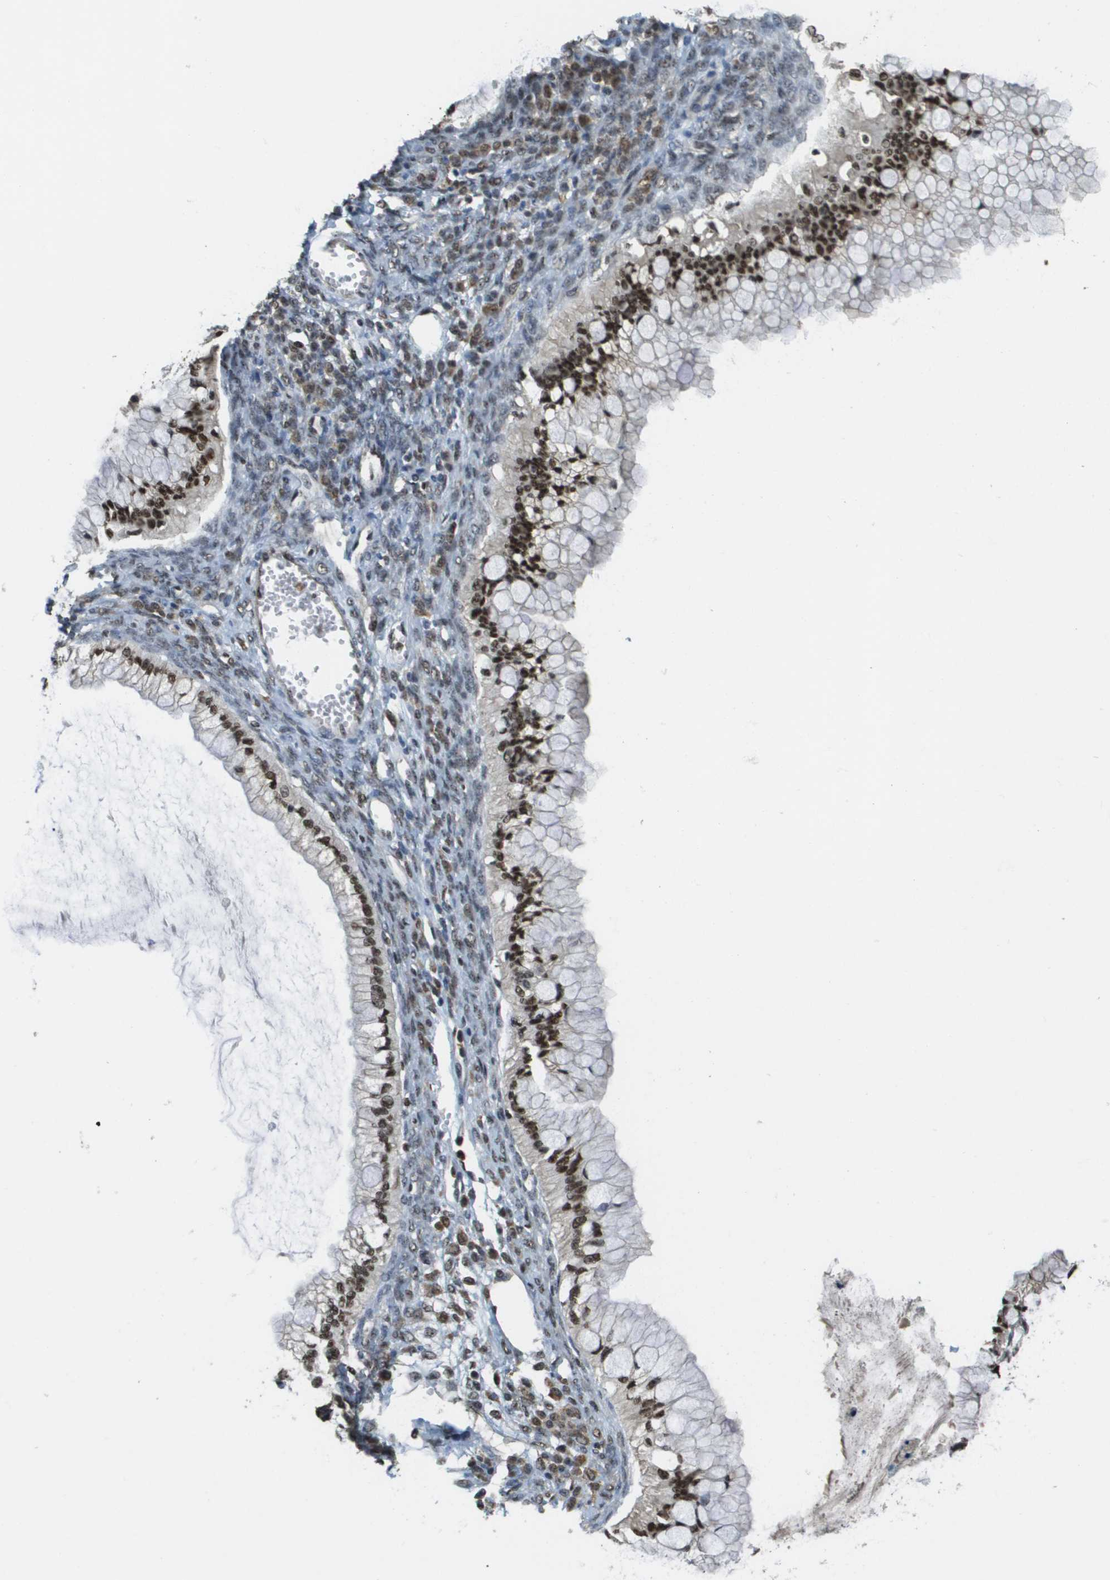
{"staining": {"intensity": "strong", "quantity": ">75%", "location": "nuclear"}, "tissue": "ovarian cancer", "cell_type": "Tumor cells", "image_type": "cancer", "snomed": [{"axis": "morphology", "description": "Cystadenocarcinoma, mucinous, NOS"}, {"axis": "topography", "description": "Ovary"}], "caption": "DAB (3,3'-diaminobenzidine) immunohistochemical staining of human ovarian cancer reveals strong nuclear protein positivity in about >75% of tumor cells.", "gene": "SP100", "patient": {"sex": "female", "age": 57}}